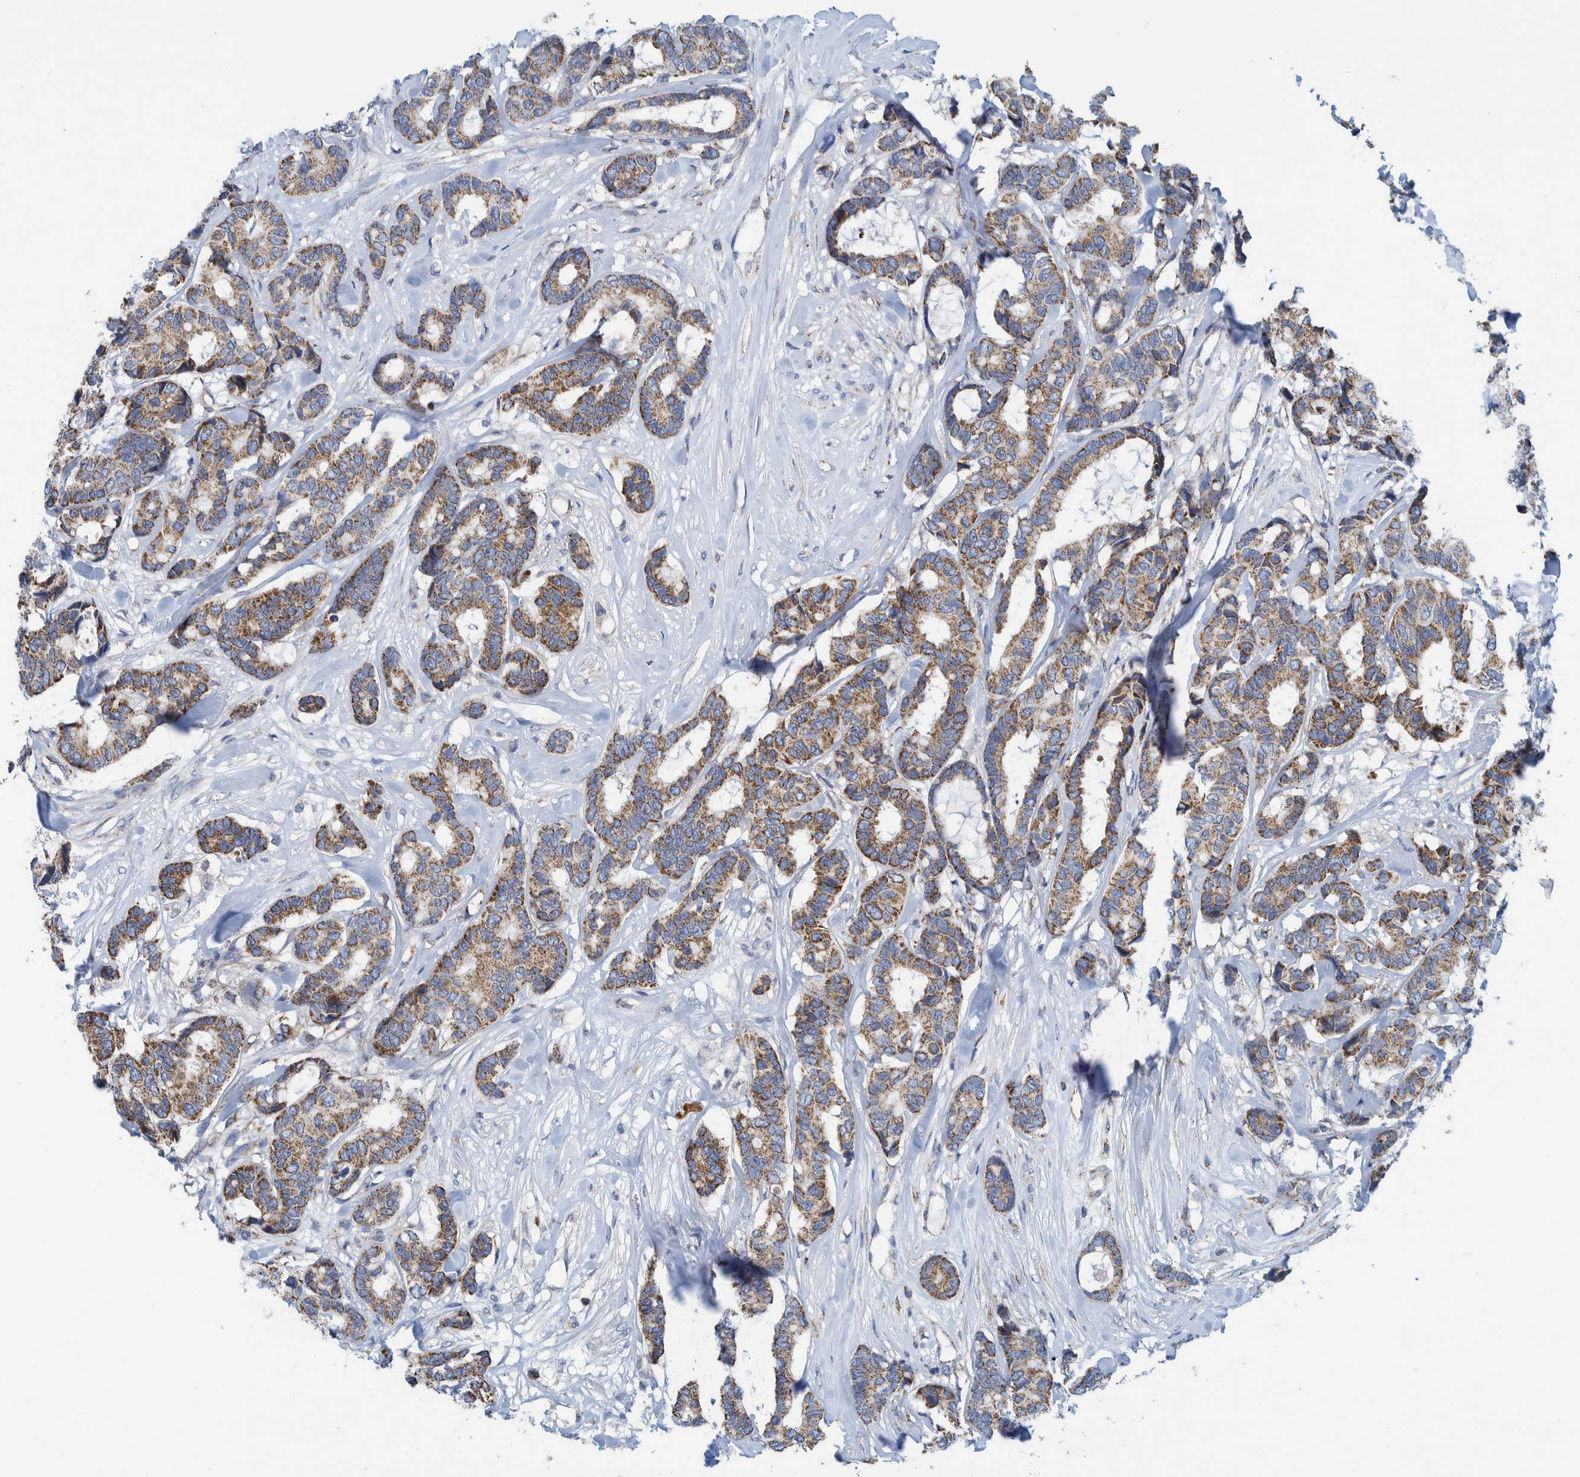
{"staining": {"intensity": "moderate", "quantity": ">75%", "location": "cytoplasmic/membranous"}, "tissue": "breast cancer", "cell_type": "Tumor cells", "image_type": "cancer", "snomed": [{"axis": "morphology", "description": "Duct carcinoma"}, {"axis": "topography", "description": "Breast"}], "caption": "This histopathology image shows immunohistochemistry (IHC) staining of human breast cancer (intraductal carcinoma), with medium moderate cytoplasmic/membranous staining in approximately >75% of tumor cells.", "gene": "MRPS7", "patient": {"sex": "female", "age": 87}}